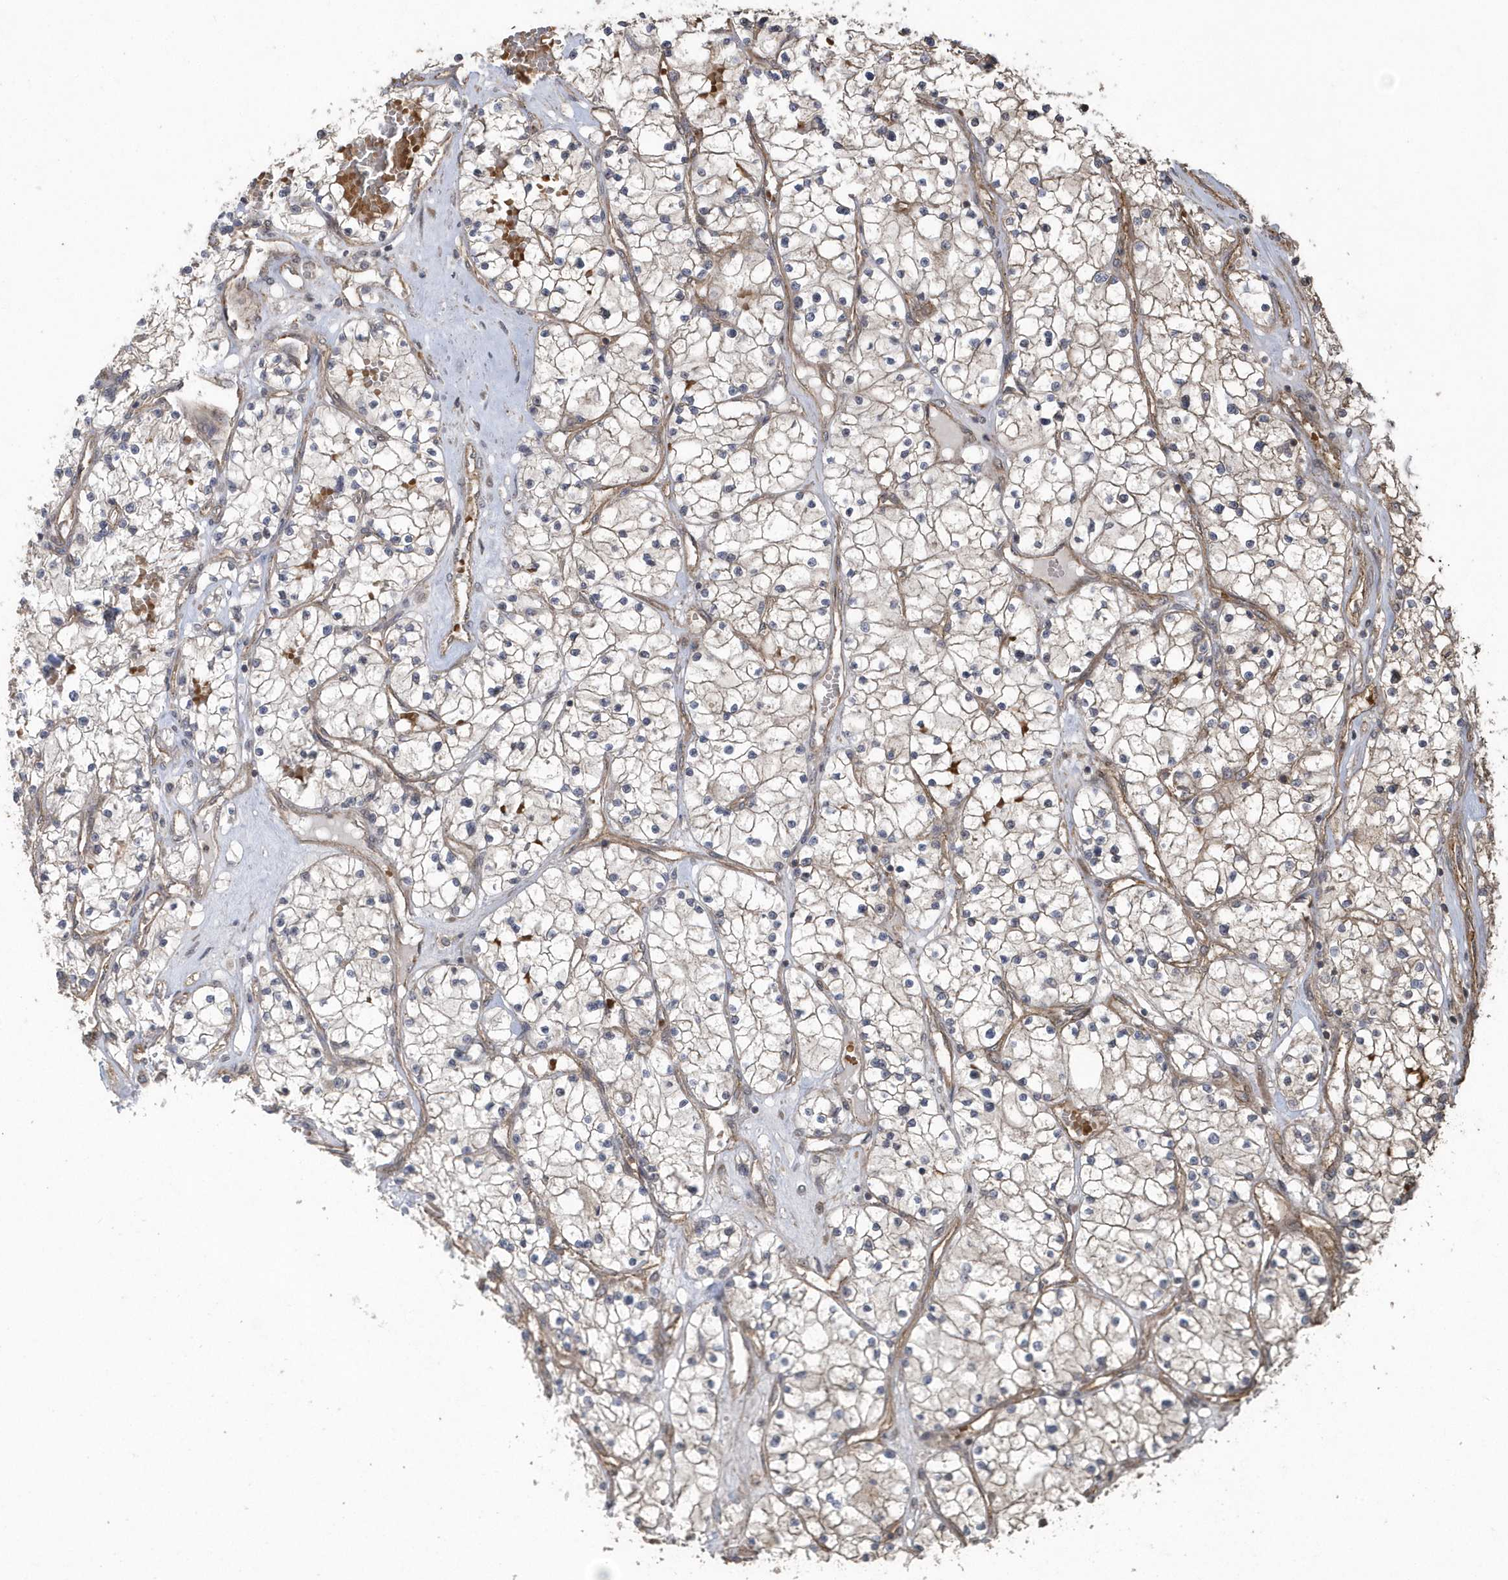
{"staining": {"intensity": "weak", "quantity": "25%-75%", "location": "cytoplasmic/membranous"}, "tissue": "renal cancer", "cell_type": "Tumor cells", "image_type": "cancer", "snomed": [{"axis": "morphology", "description": "Normal tissue, NOS"}, {"axis": "morphology", "description": "Adenocarcinoma, NOS"}, {"axis": "topography", "description": "Kidney"}], "caption": "A low amount of weak cytoplasmic/membranous expression is seen in about 25%-75% of tumor cells in renal cancer (adenocarcinoma) tissue. (DAB IHC with brightfield microscopy, high magnification).", "gene": "HERPUD1", "patient": {"sex": "male", "age": 68}}